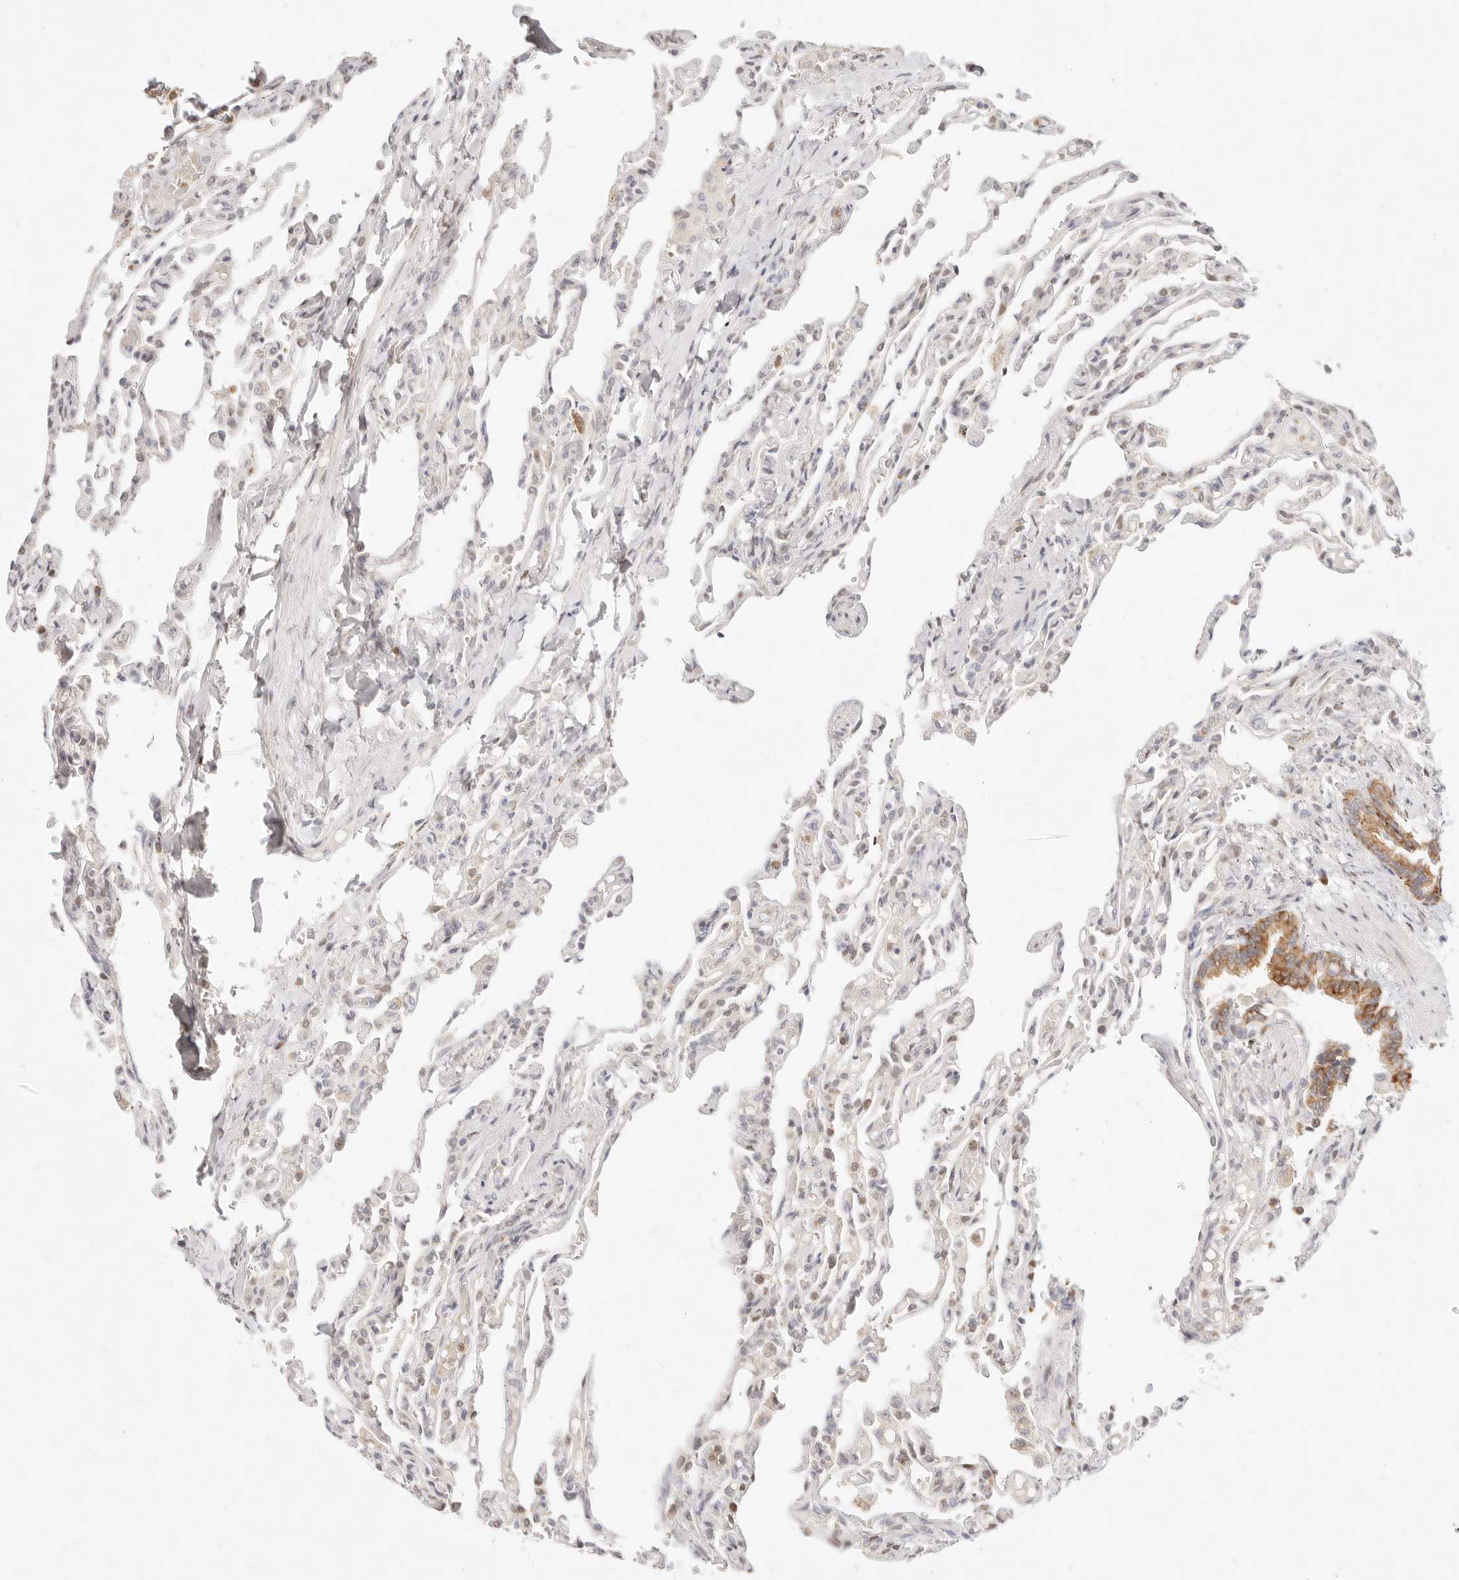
{"staining": {"intensity": "weak", "quantity": "25%-75%", "location": "nuclear"}, "tissue": "lung", "cell_type": "Alveolar cells", "image_type": "normal", "snomed": [{"axis": "morphology", "description": "Normal tissue, NOS"}, {"axis": "topography", "description": "Lung"}], "caption": "Weak nuclear expression is appreciated in approximately 25%-75% of alveolar cells in unremarkable lung. The protein is shown in brown color, while the nuclei are stained blue.", "gene": "ASCL3", "patient": {"sex": "male", "age": 21}}